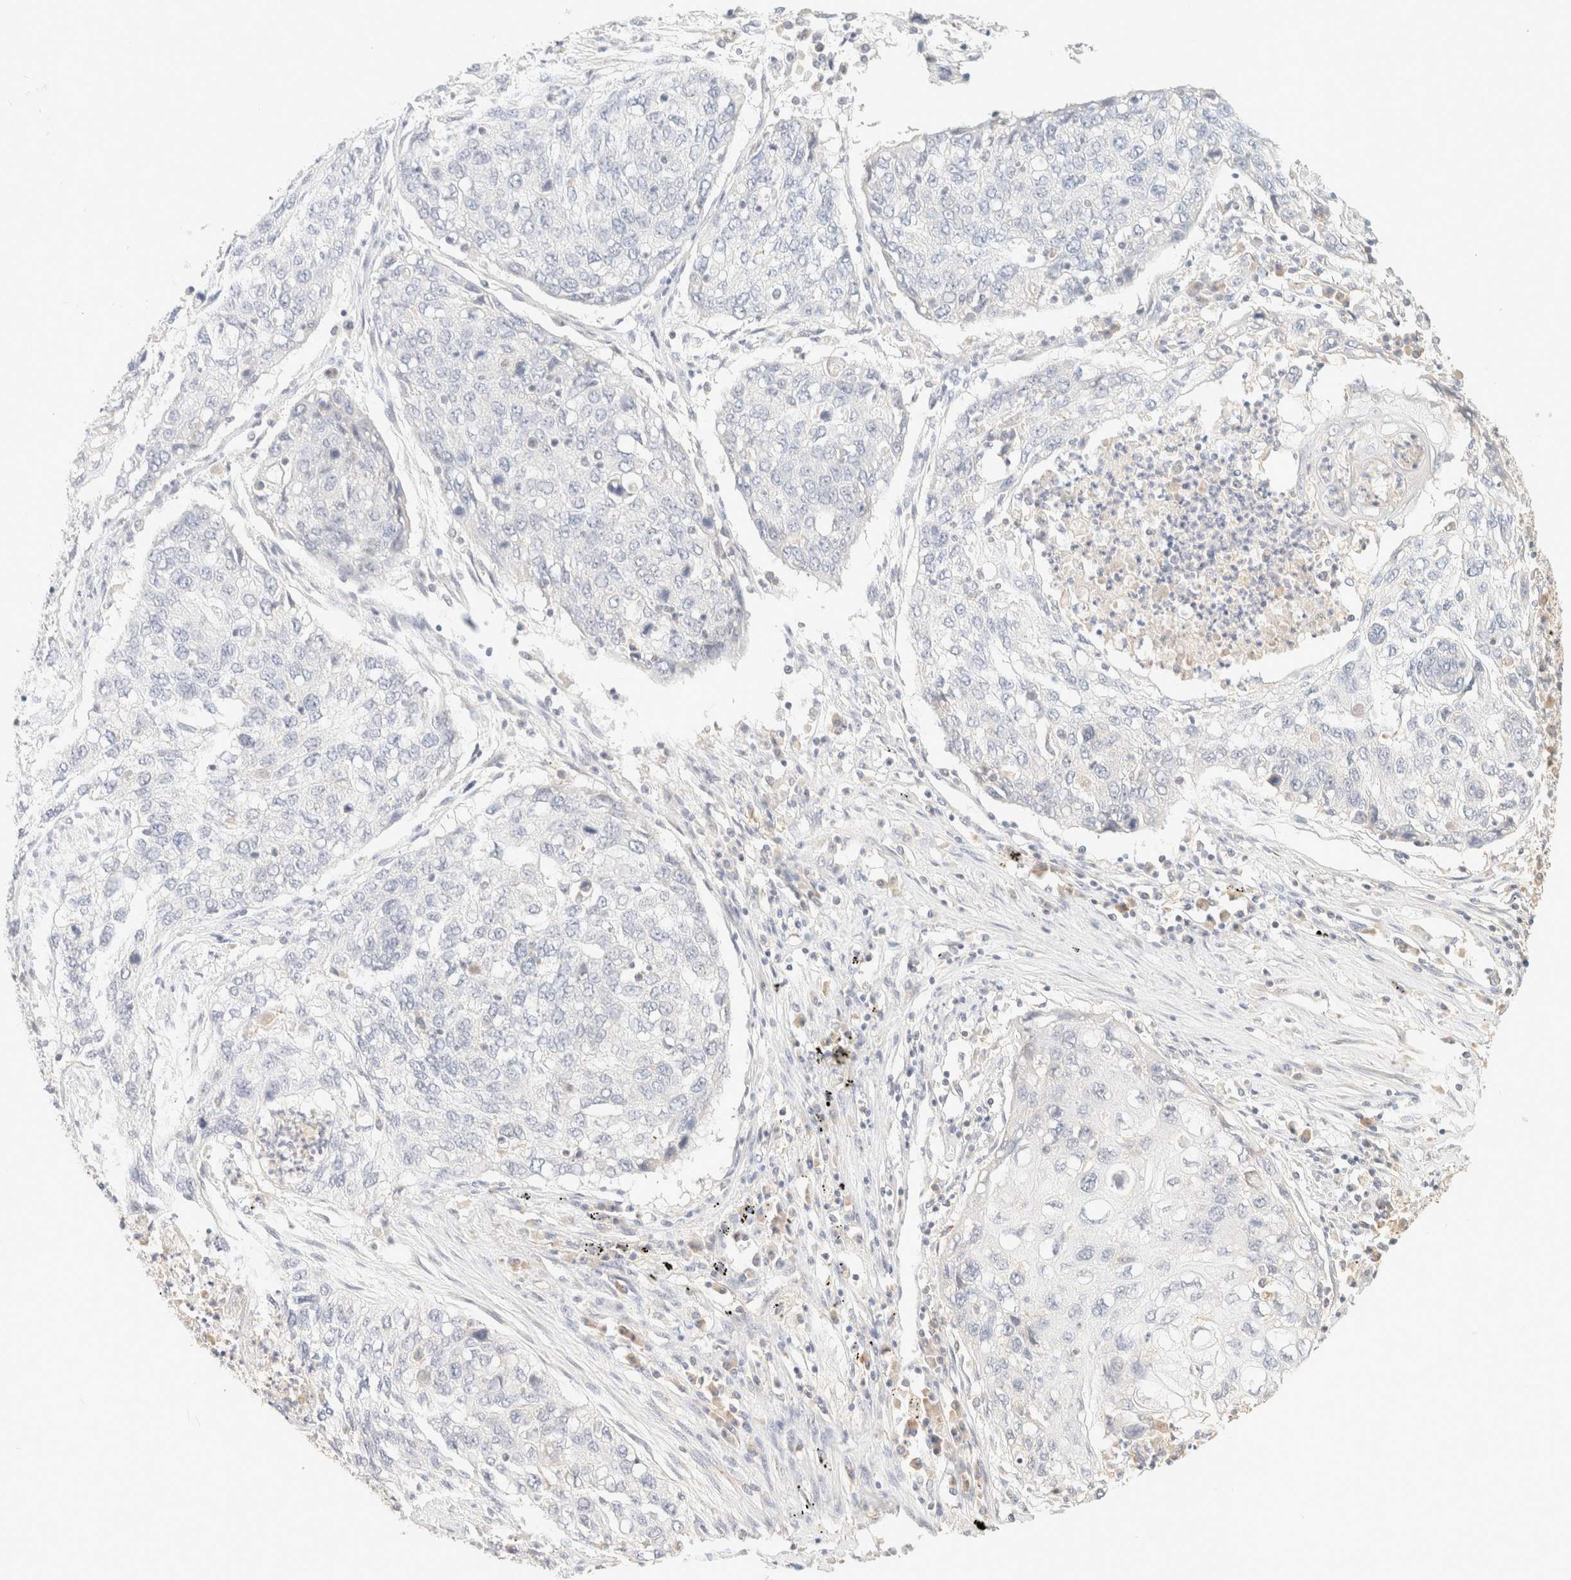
{"staining": {"intensity": "negative", "quantity": "none", "location": "none"}, "tissue": "lung cancer", "cell_type": "Tumor cells", "image_type": "cancer", "snomed": [{"axis": "morphology", "description": "Squamous cell carcinoma, NOS"}, {"axis": "topography", "description": "Lung"}], "caption": "This is an IHC image of human lung cancer. There is no expression in tumor cells.", "gene": "TIMD4", "patient": {"sex": "female", "age": 63}}